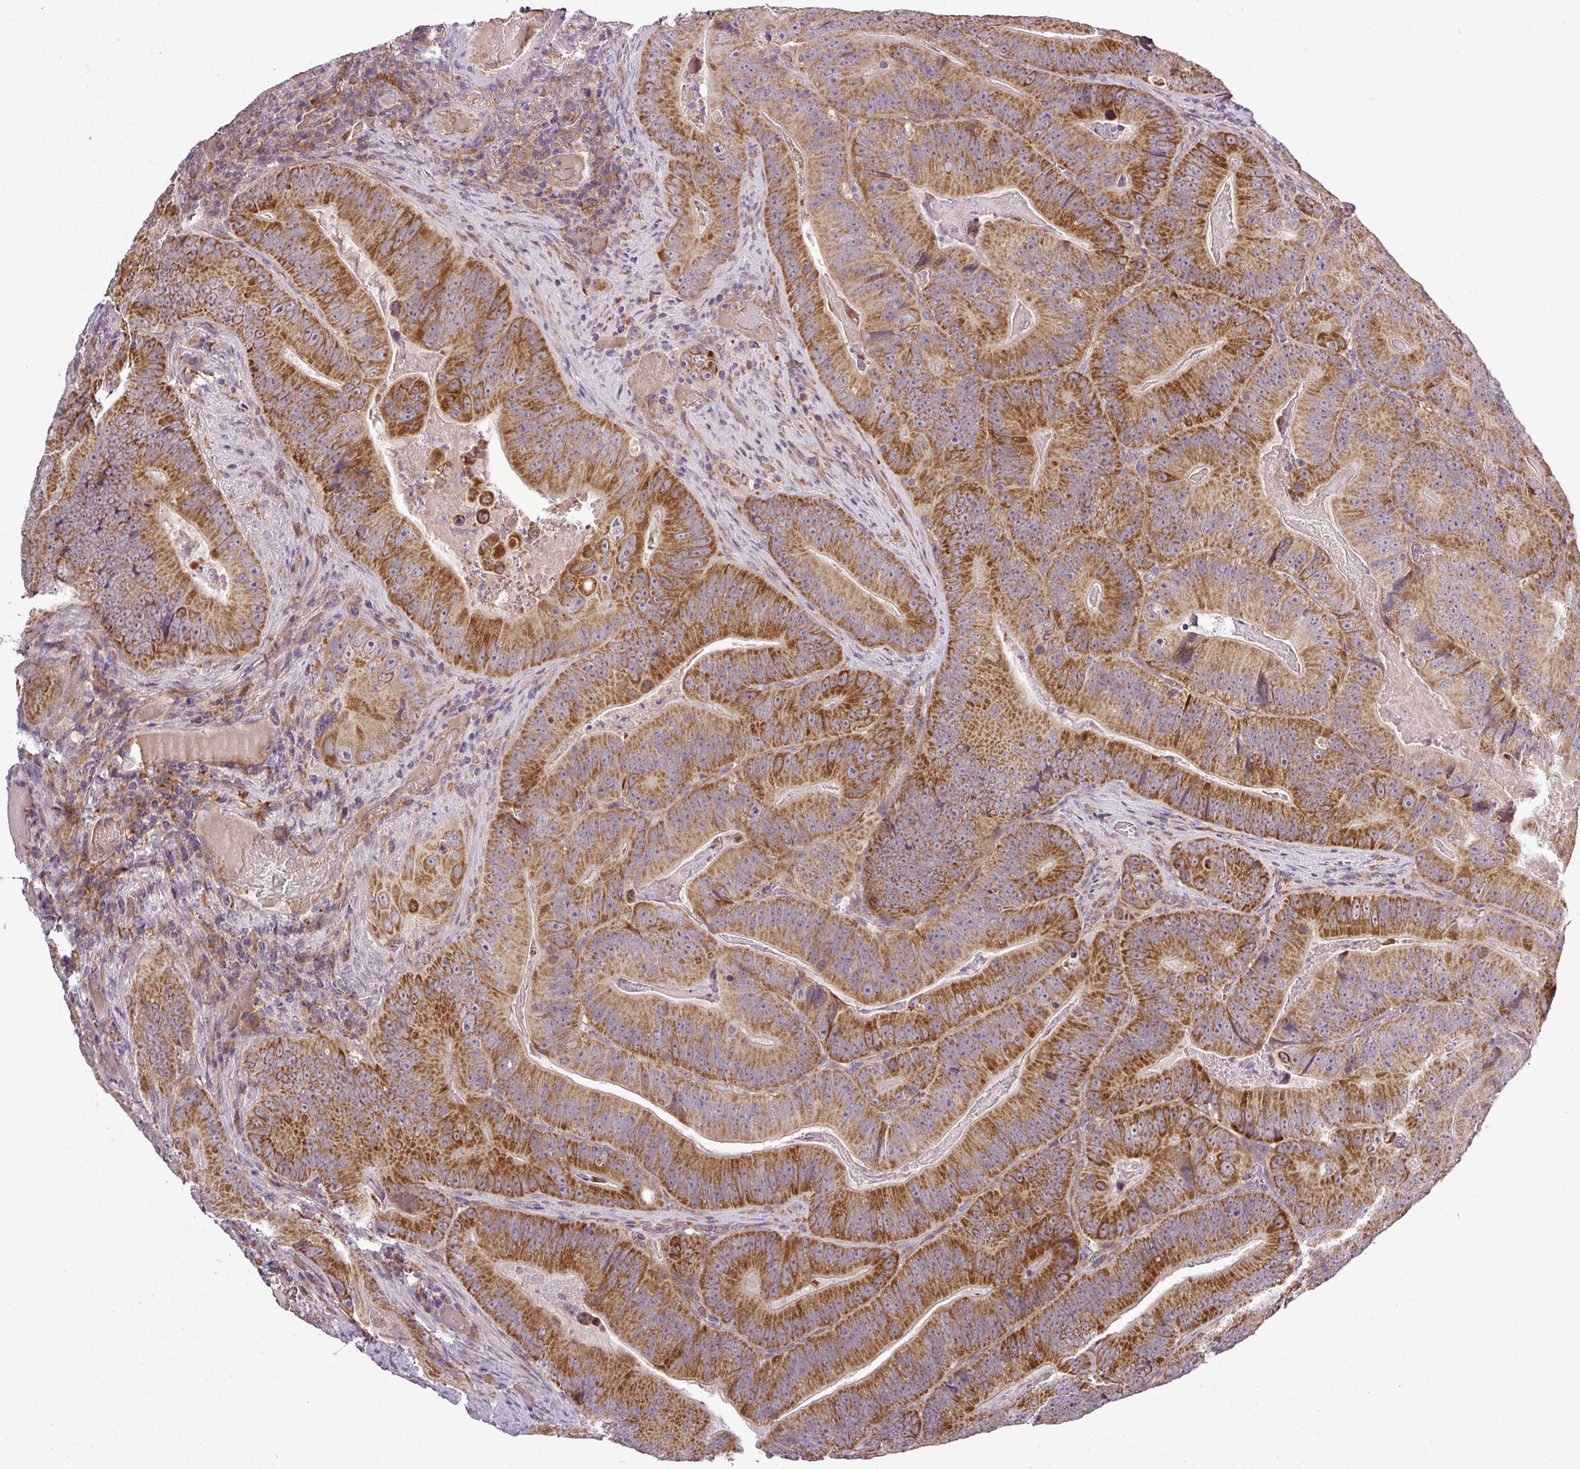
{"staining": {"intensity": "strong", "quantity": ">75%", "location": "cytoplasmic/membranous"}, "tissue": "colorectal cancer", "cell_type": "Tumor cells", "image_type": "cancer", "snomed": [{"axis": "morphology", "description": "Adenocarcinoma, NOS"}, {"axis": "topography", "description": "Colon"}], "caption": "The histopathology image reveals a brown stain indicating the presence of a protein in the cytoplasmic/membranous of tumor cells in colorectal cancer.", "gene": "ZNF513", "patient": {"sex": "female", "age": 86}}